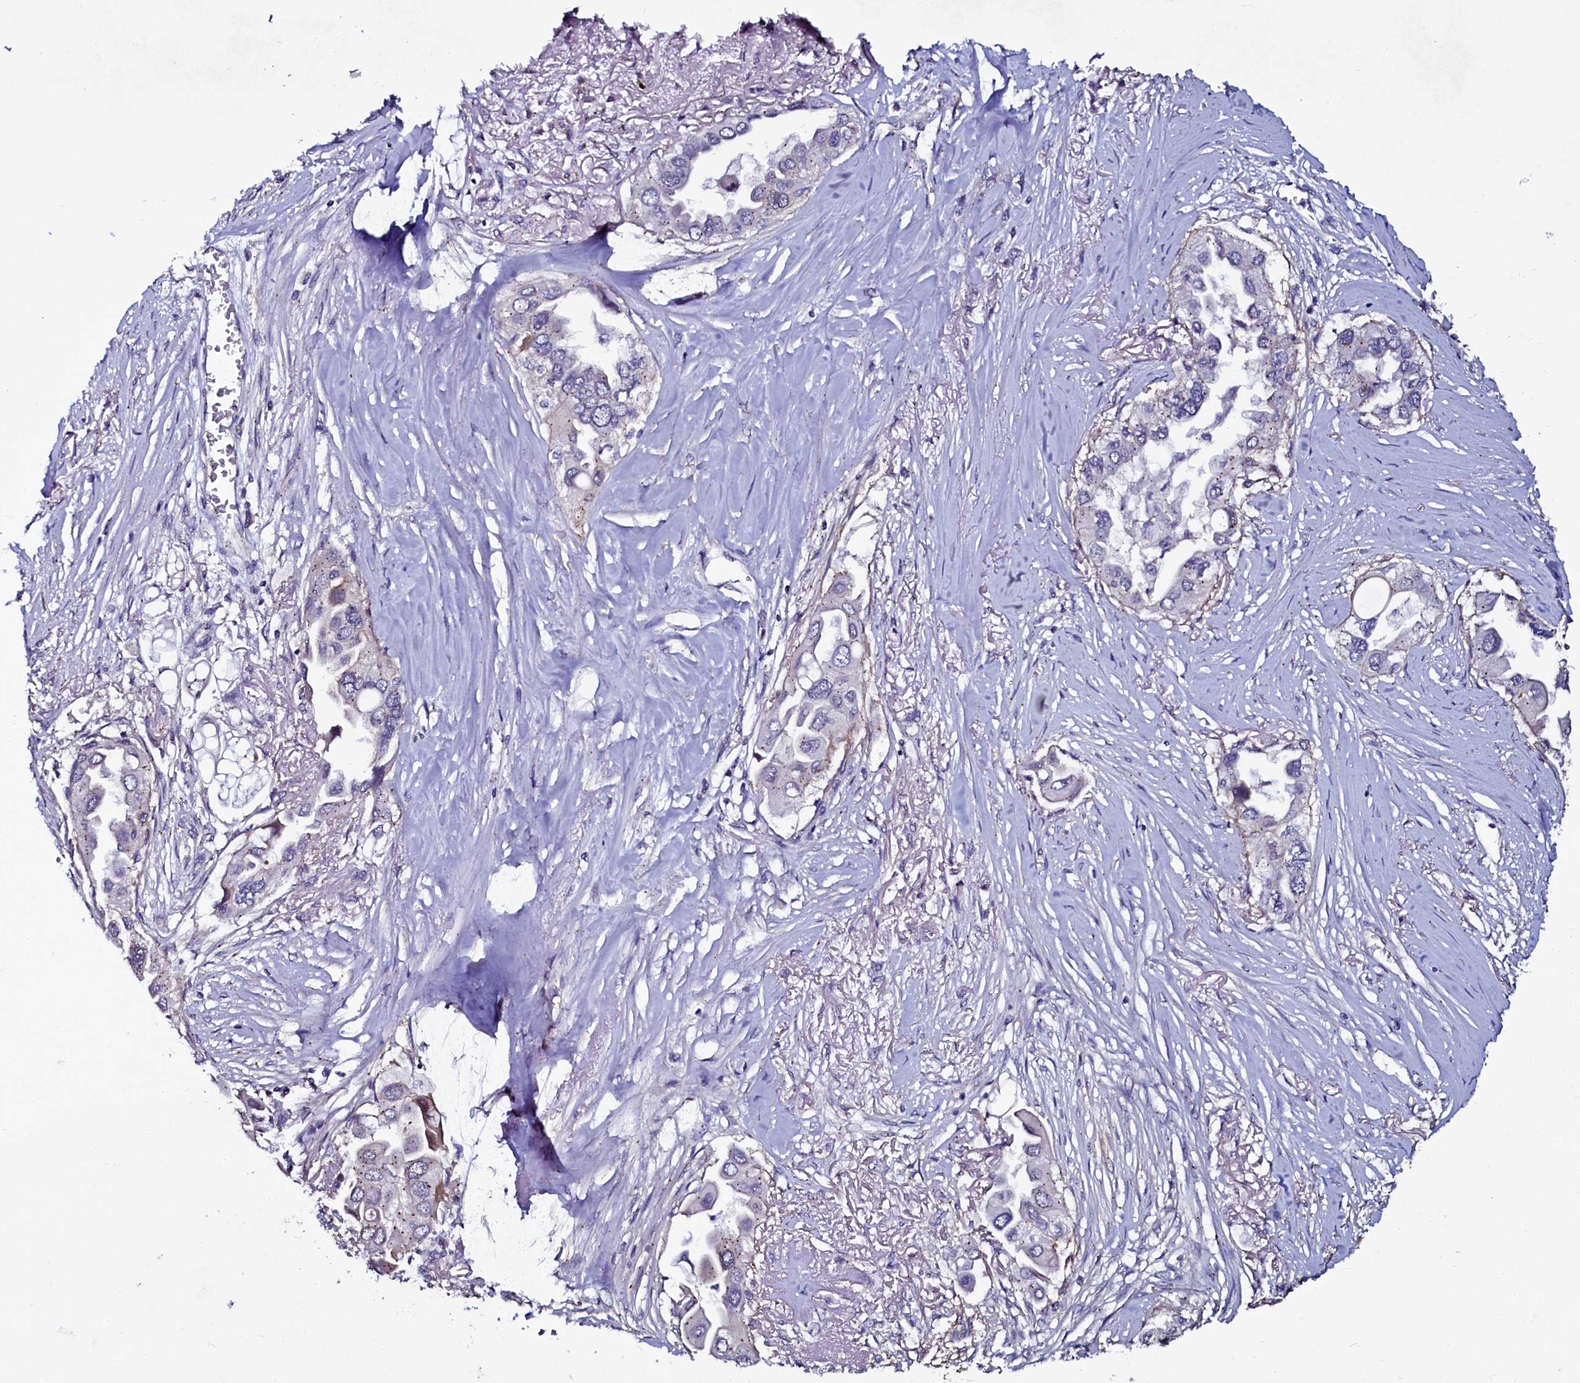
{"staining": {"intensity": "negative", "quantity": "none", "location": "none"}, "tissue": "lung cancer", "cell_type": "Tumor cells", "image_type": "cancer", "snomed": [{"axis": "morphology", "description": "Adenocarcinoma, NOS"}, {"axis": "topography", "description": "Lung"}], "caption": "Tumor cells show no significant protein staining in lung cancer.", "gene": "USPL1", "patient": {"sex": "female", "age": 76}}